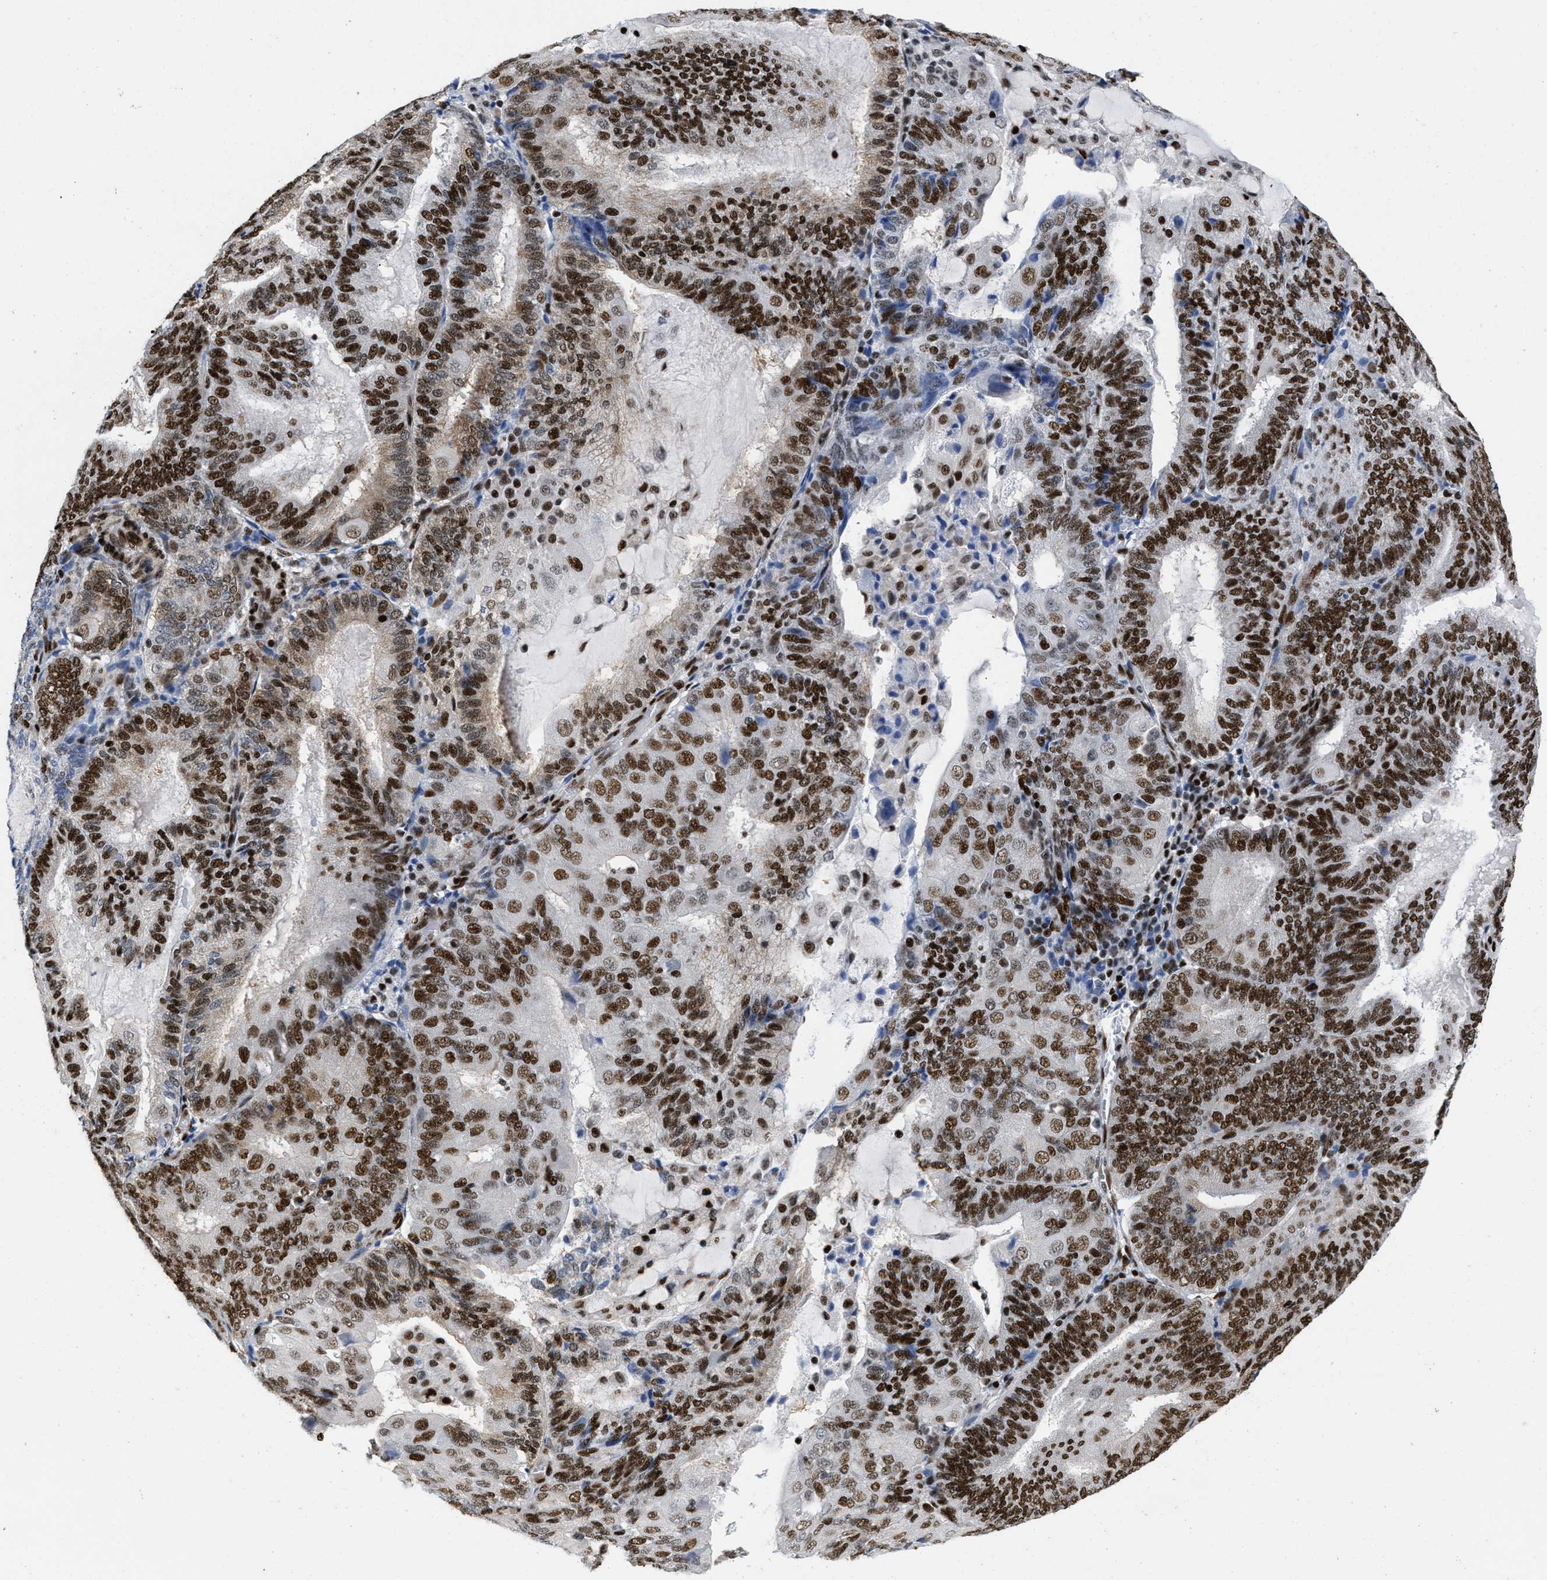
{"staining": {"intensity": "strong", "quantity": ">75%", "location": "nuclear"}, "tissue": "endometrial cancer", "cell_type": "Tumor cells", "image_type": "cancer", "snomed": [{"axis": "morphology", "description": "Adenocarcinoma, NOS"}, {"axis": "topography", "description": "Endometrium"}], "caption": "Tumor cells reveal high levels of strong nuclear staining in approximately >75% of cells in human adenocarcinoma (endometrial).", "gene": "CREB1", "patient": {"sex": "female", "age": 81}}